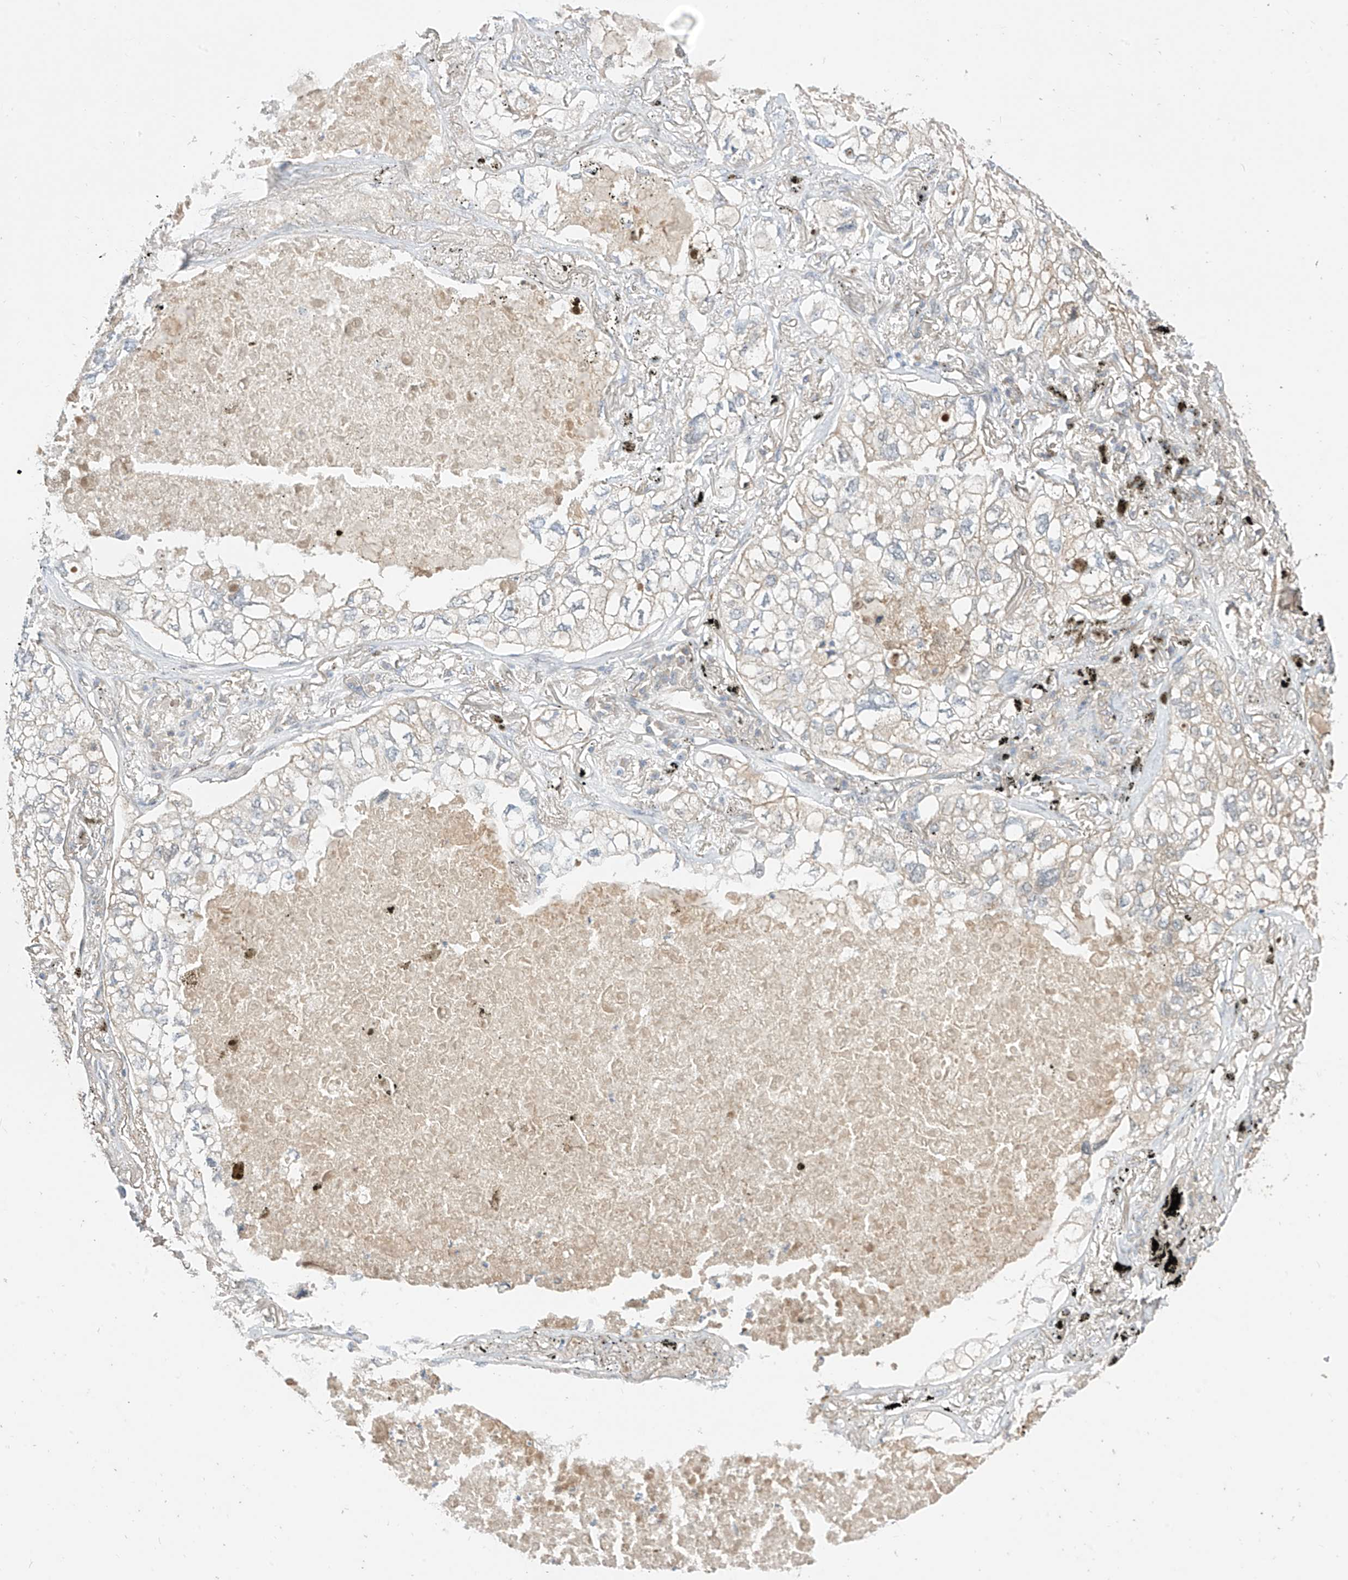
{"staining": {"intensity": "negative", "quantity": "none", "location": "none"}, "tissue": "lung cancer", "cell_type": "Tumor cells", "image_type": "cancer", "snomed": [{"axis": "morphology", "description": "Adenocarcinoma, NOS"}, {"axis": "topography", "description": "Lung"}], "caption": "Tumor cells are negative for brown protein staining in adenocarcinoma (lung).", "gene": "MRTFA", "patient": {"sex": "male", "age": 65}}